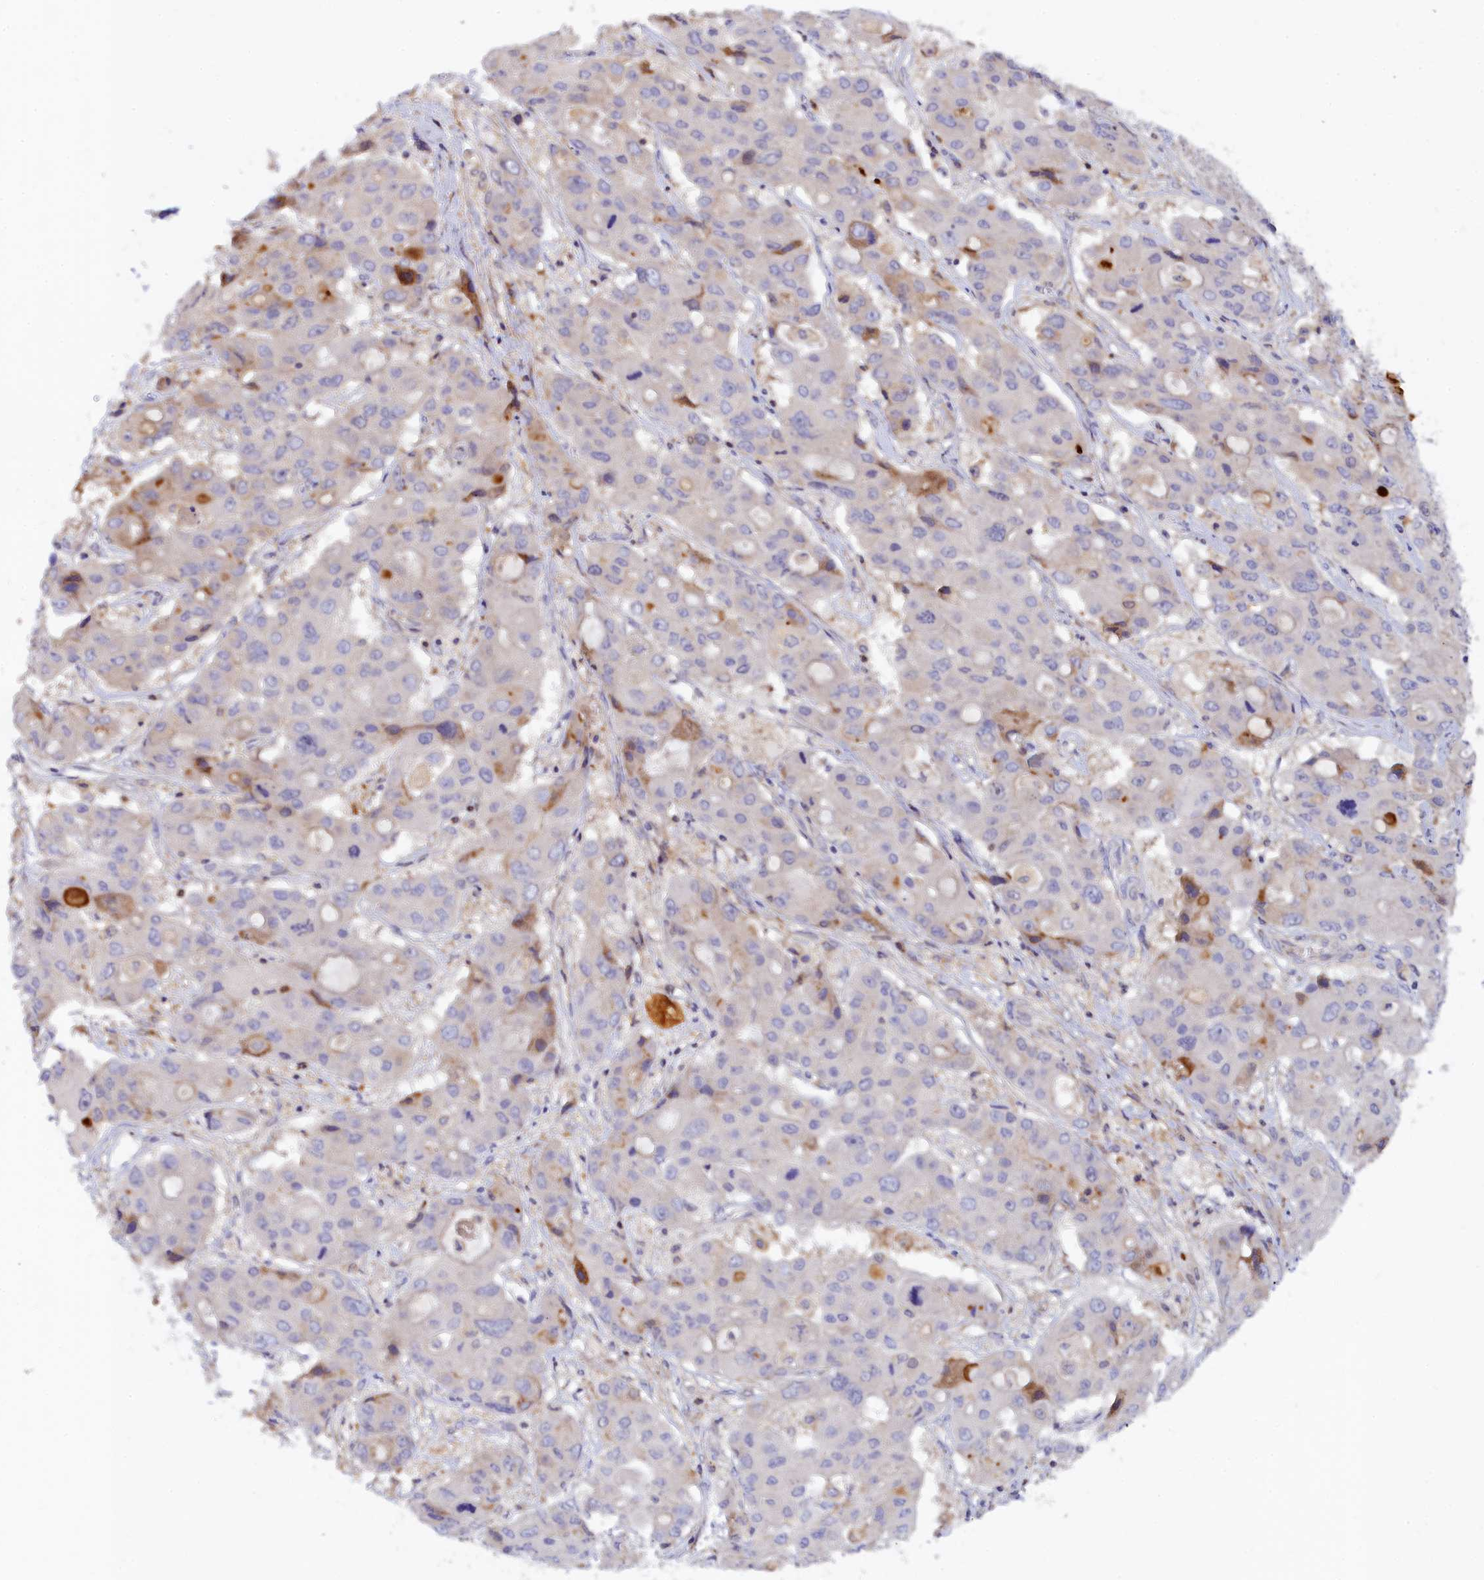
{"staining": {"intensity": "negative", "quantity": "none", "location": "none"}, "tissue": "liver cancer", "cell_type": "Tumor cells", "image_type": "cancer", "snomed": [{"axis": "morphology", "description": "Cholangiocarcinoma"}, {"axis": "topography", "description": "Liver"}], "caption": "Liver cancer (cholangiocarcinoma) was stained to show a protein in brown. There is no significant expression in tumor cells.", "gene": "SPATA5L1", "patient": {"sex": "male", "age": 67}}